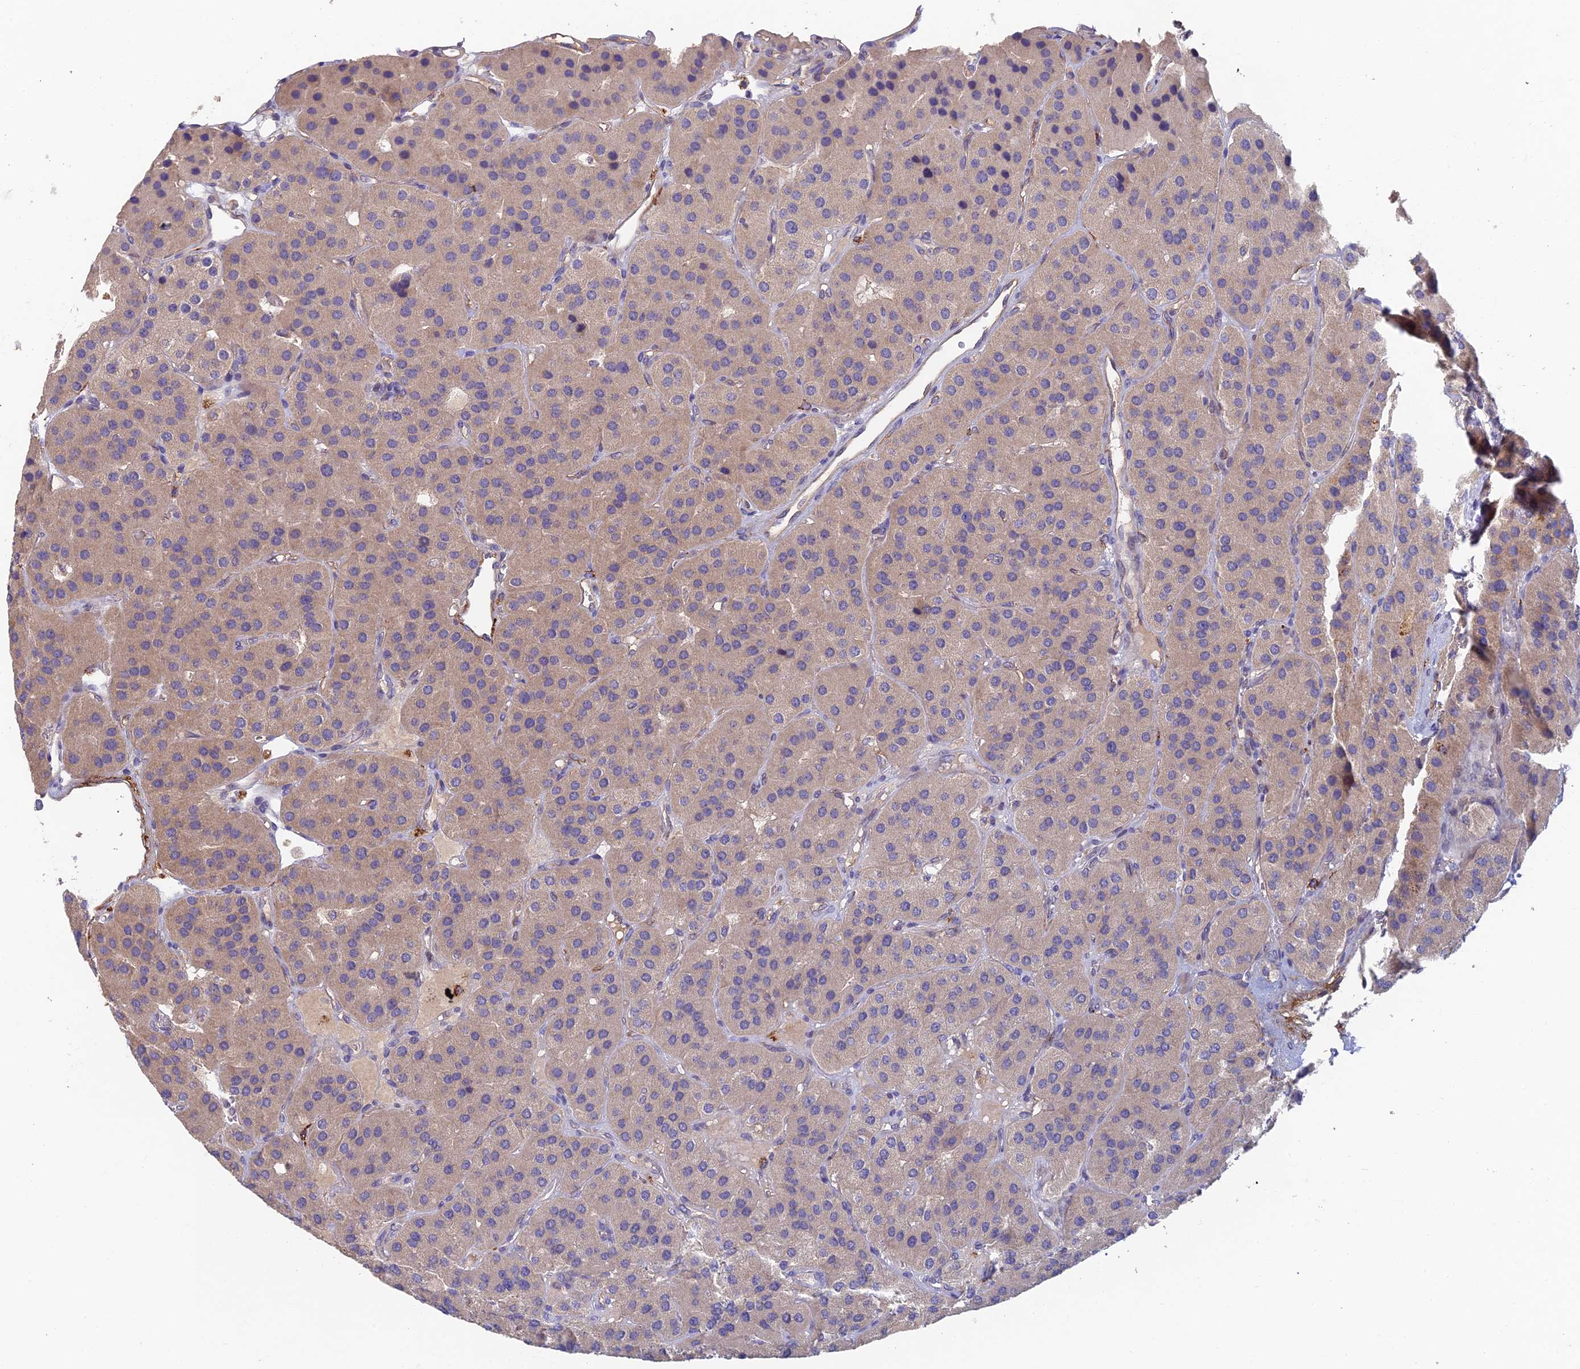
{"staining": {"intensity": "weak", "quantity": "<25%", "location": "cytoplasmic/membranous"}, "tissue": "parathyroid gland", "cell_type": "Glandular cells", "image_type": "normal", "snomed": [{"axis": "morphology", "description": "Normal tissue, NOS"}, {"axis": "morphology", "description": "Adenoma, NOS"}, {"axis": "topography", "description": "Parathyroid gland"}], "caption": "Parathyroid gland stained for a protein using immunohistochemistry demonstrates no expression glandular cells.", "gene": "ADAMTS13", "patient": {"sex": "female", "age": 86}}